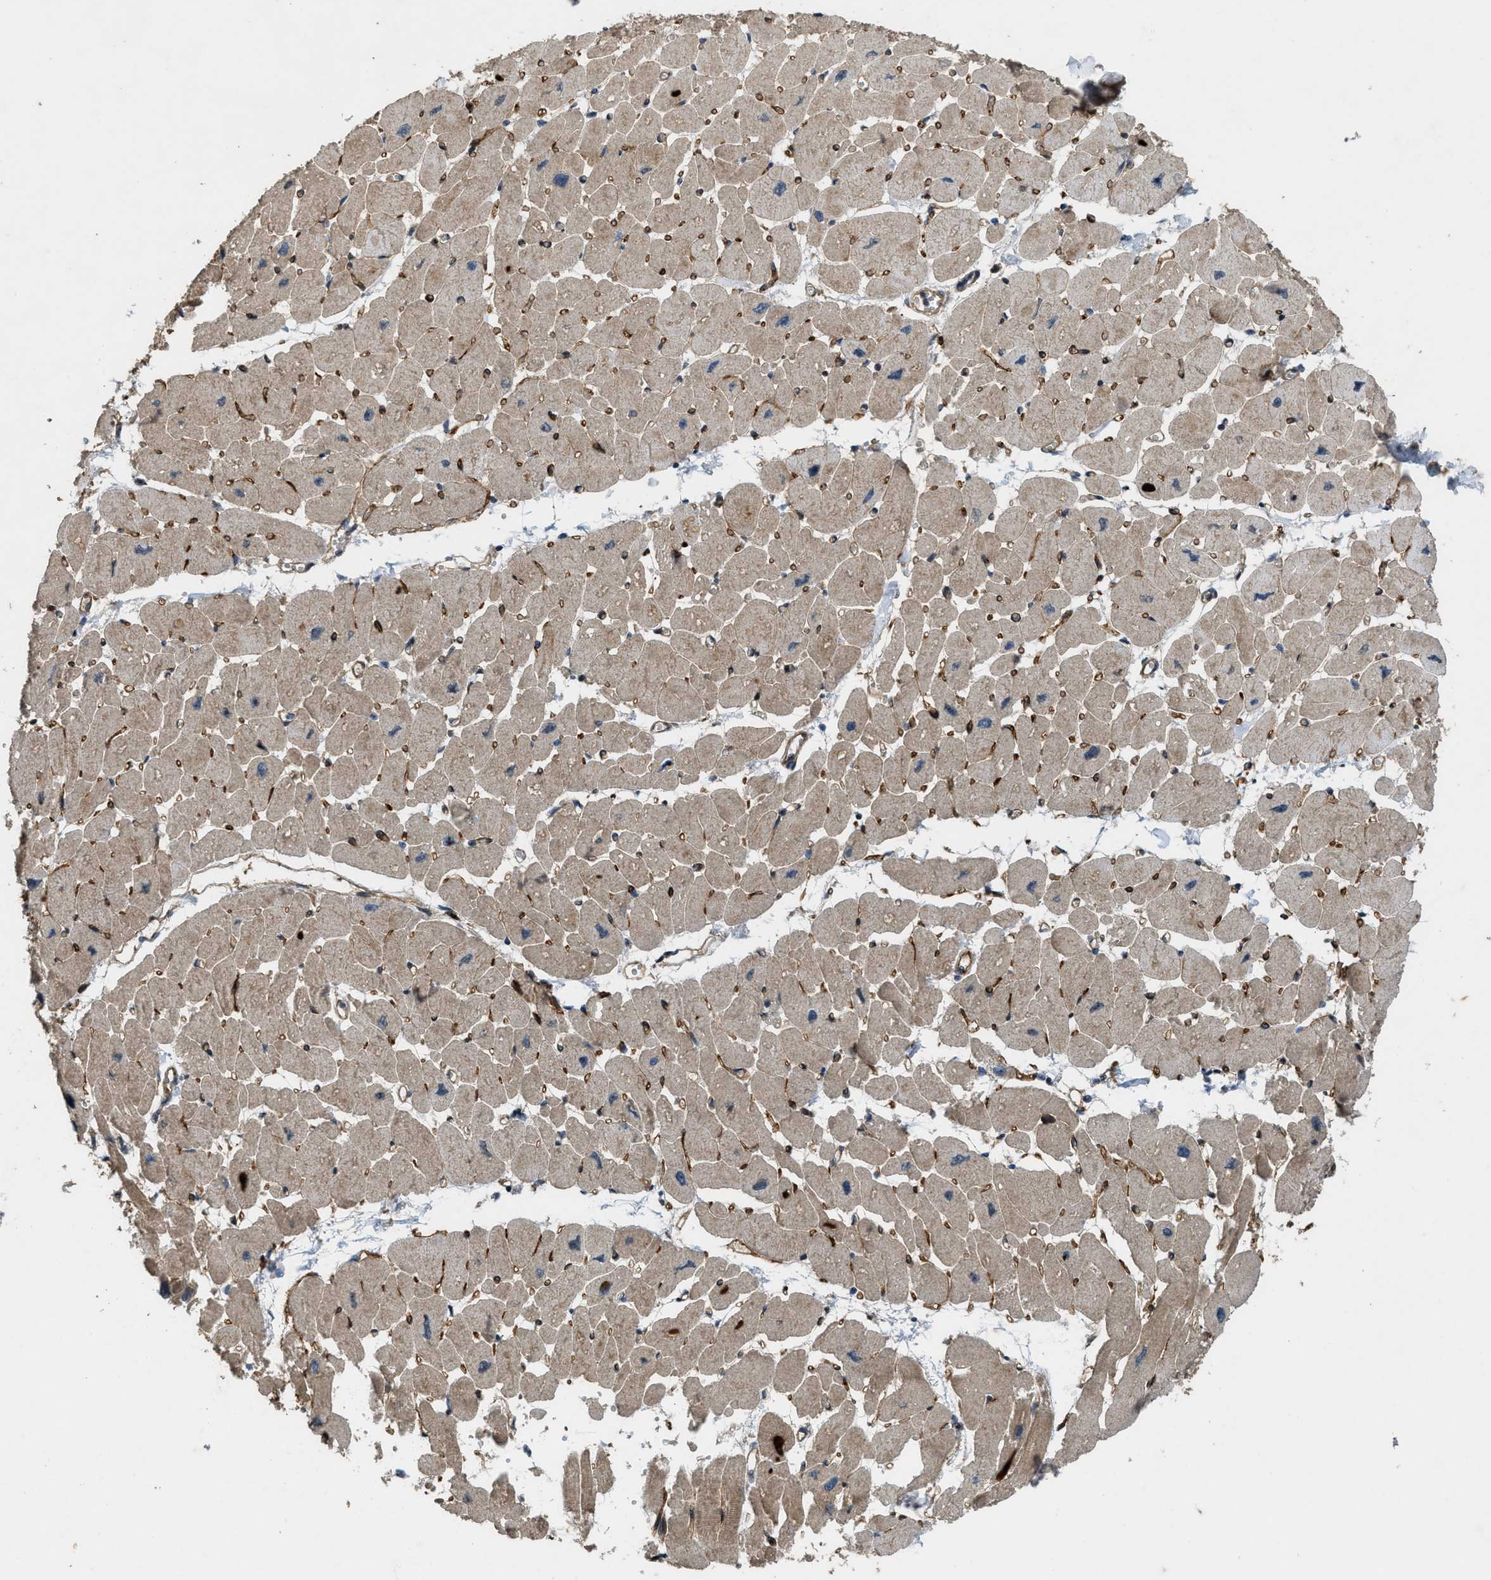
{"staining": {"intensity": "moderate", "quantity": ">75%", "location": "cytoplasmic/membranous"}, "tissue": "heart muscle", "cell_type": "Cardiomyocytes", "image_type": "normal", "snomed": [{"axis": "morphology", "description": "Normal tissue, NOS"}, {"axis": "topography", "description": "Heart"}], "caption": "DAB (3,3'-diaminobenzidine) immunohistochemical staining of unremarkable heart muscle displays moderate cytoplasmic/membranous protein staining in about >75% of cardiomyocytes. (DAB (3,3'-diaminobenzidine) IHC with brightfield microscopy, high magnification).", "gene": "LRRC72", "patient": {"sex": "female", "age": 54}}